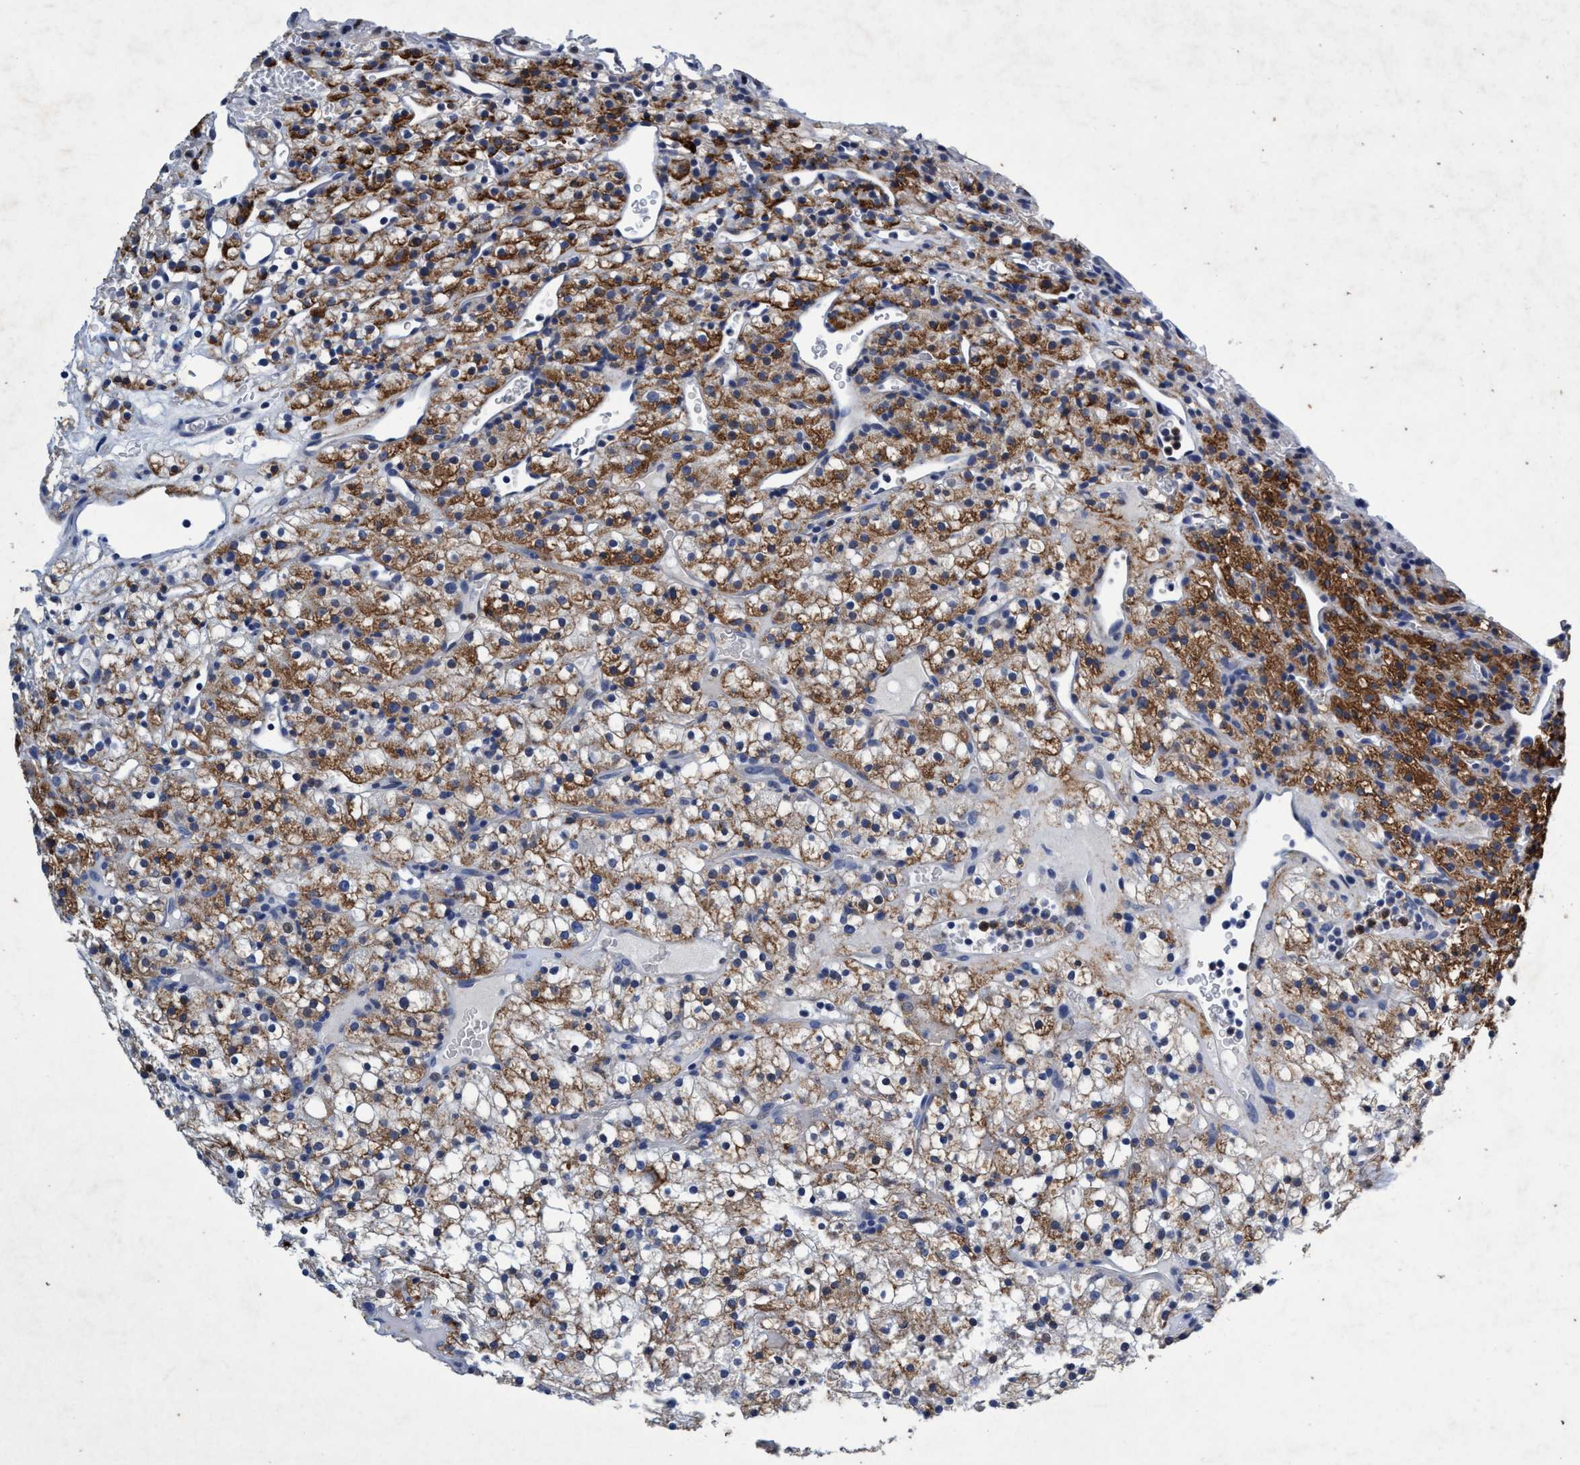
{"staining": {"intensity": "moderate", "quantity": ">75%", "location": "cytoplasmic/membranous"}, "tissue": "renal cancer", "cell_type": "Tumor cells", "image_type": "cancer", "snomed": [{"axis": "morphology", "description": "Normal tissue, NOS"}, {"axis": "morphology", "description": "Adenocarcinoma, NOS"}, {"axis": "topography", "description": "Kidney"}], "caption": "IHC histopathology image of adenocarcinoma (renal) stained for a protein (brown), which reveals medium levels of moderate cytoplasmic/membranous positivity in approximately >75% of tumor cells.", "gene": "GRB14", "patient": {"sex": "female", "age": 72}}